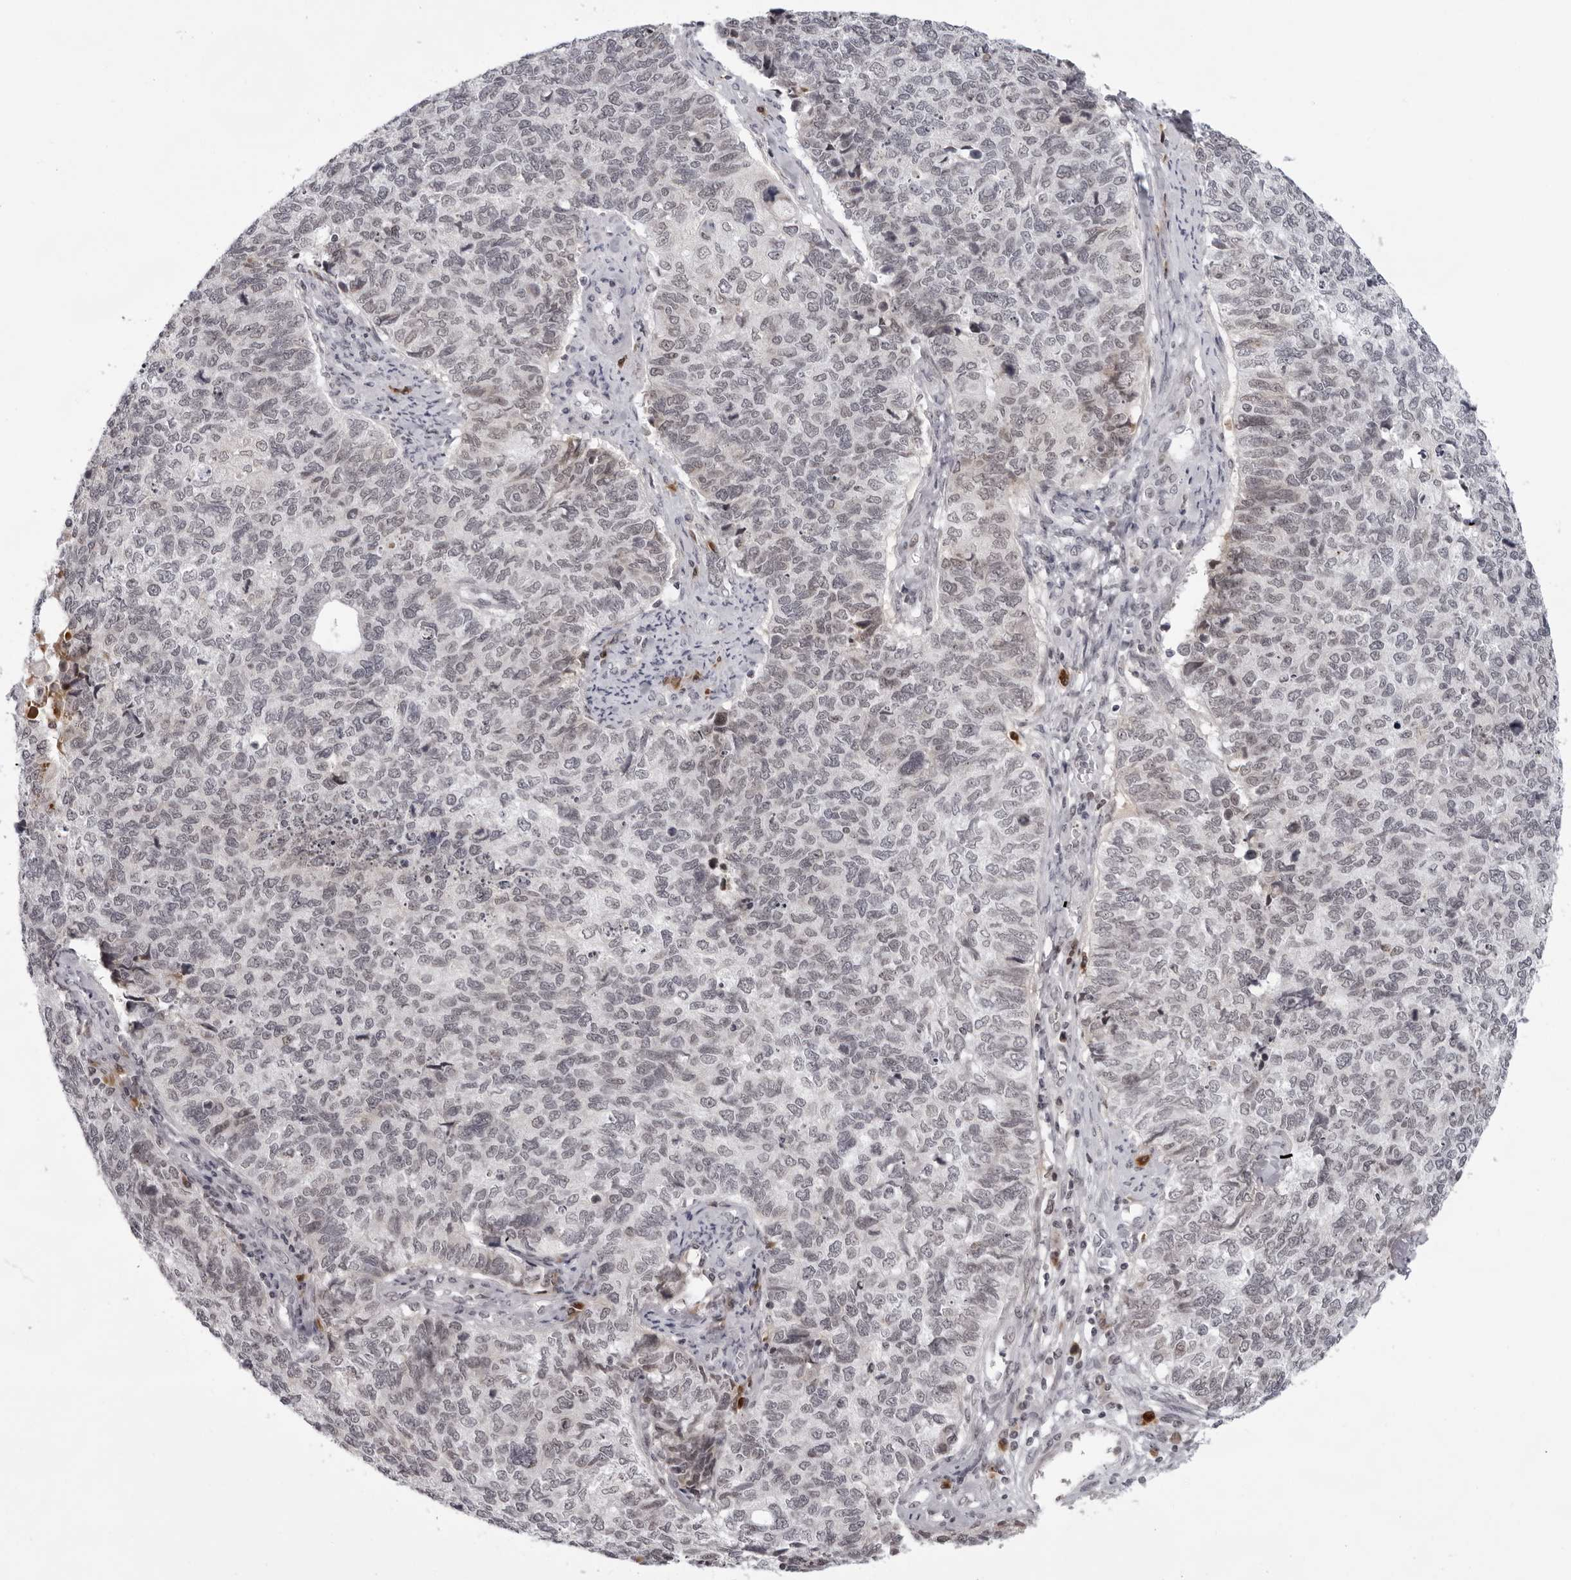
{"staining": {"intensity": "weak", "quantity": "25%-75%", "location": "nuclear"}, "tissue": "cervical cancer", "cell_type": "Tumor cells", "image_type": "cancer", "snomed": [{"axis": "morphology", "description": "Squamous cell carcinoma, NOS"}, {"axis": "topography", "description": "Cervix"}], "caption": "Cervical cancer stained with a brown dye reveals weak nuclear positive positivity in approximately 25%-75% of tumor cells.", "gene": "EXOSC10", "patient": {"sex": "female", "age": 63}}